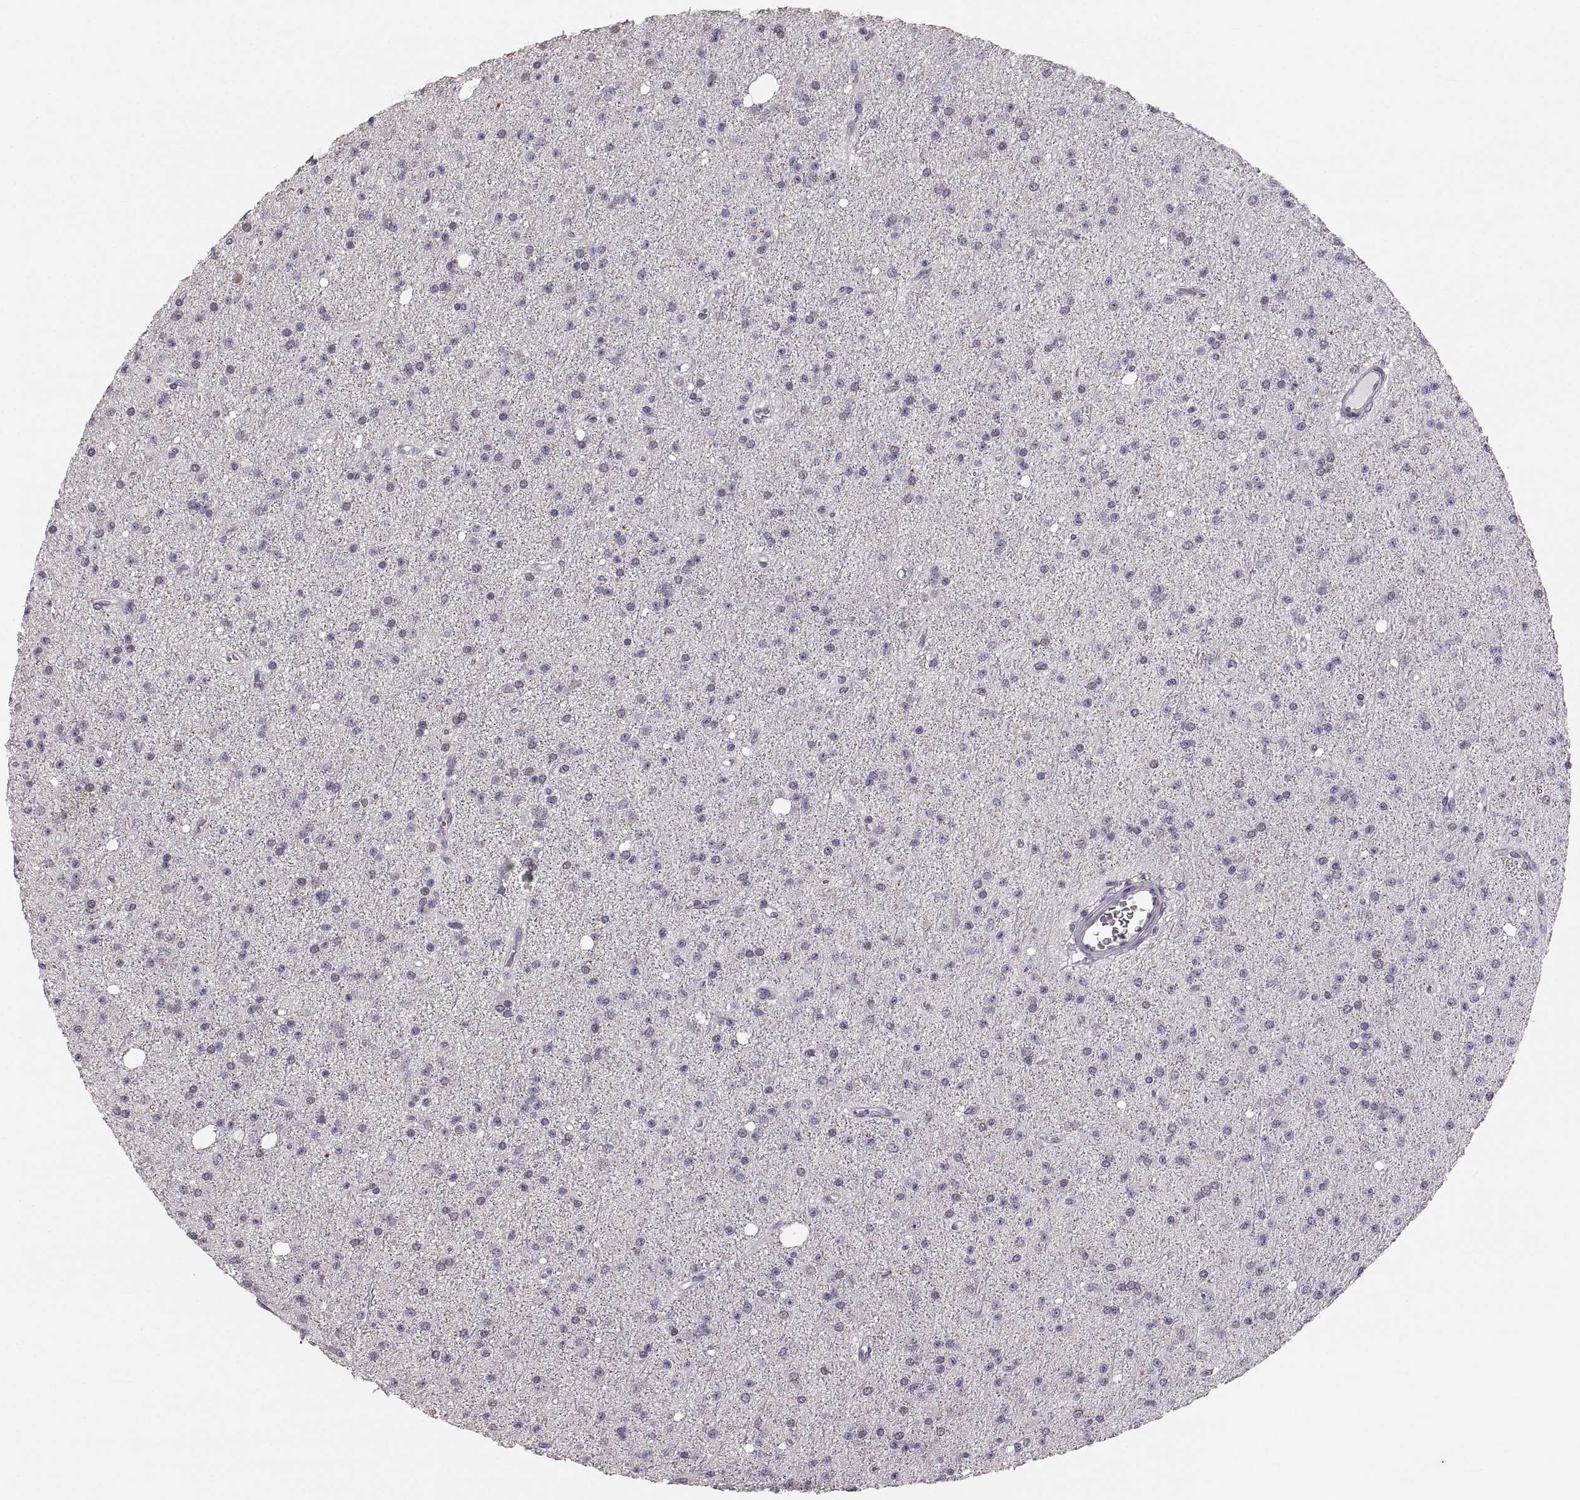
{"staining": {"intensity": "negative", "quantity": "none", "location": "none"}, "tissue": "glioma", "cell_type": "Tumor cells", "image_type": "cancer", "snomed": [{"axis": "morphology", "description": "Glioma, malignant, Low grade"}, {"axis": "topography", "description": "Brain"}], "caption": "Immunohistochemical staining of human malignant glioma (low-grade) displays no significant staining in tumor cells. (DAB immunohistochemistry (IHC) visualized using brightfield microscopy, high magnification).", "gene": "RUNDC3A", "patient": {"sex": "male", "age": 27}}